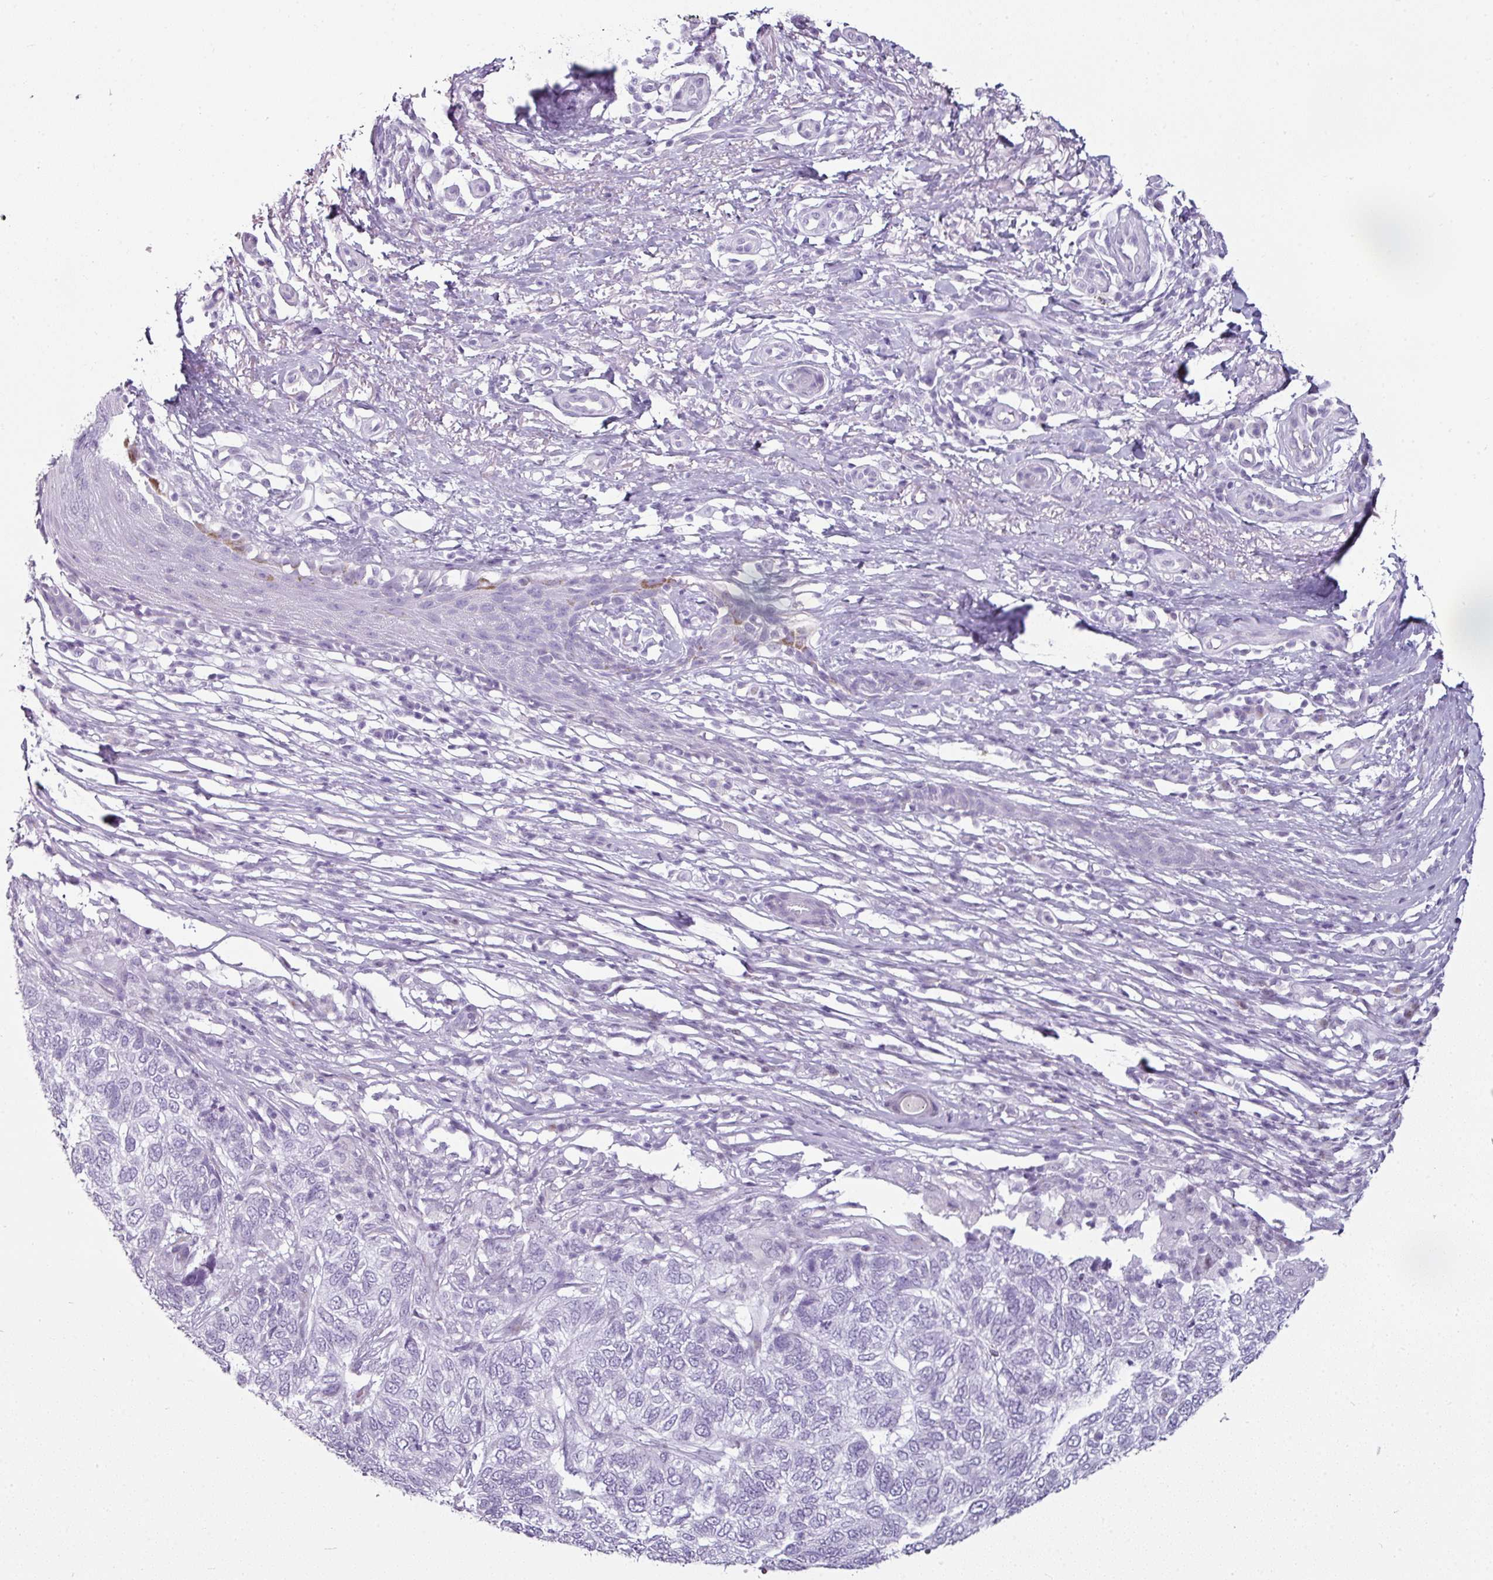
{"staining": {"intensity": "negative", "quantity": "none", "location": "none"}, "tissue": "skin cancer", "cell_type": "Tumor cells", "image_type": "cancer", "snomed": [{"axis": "morphology", "description": "Basal cell carcinoma"}, {"axis": "topography", "description": "Skin"}], "caption": "The micrograph demonstrates no significant positivity in tumor cells of skin basal cell carcinoma.", "gene": "SYT8", "patient": {"sex": "female", "age": 65}}